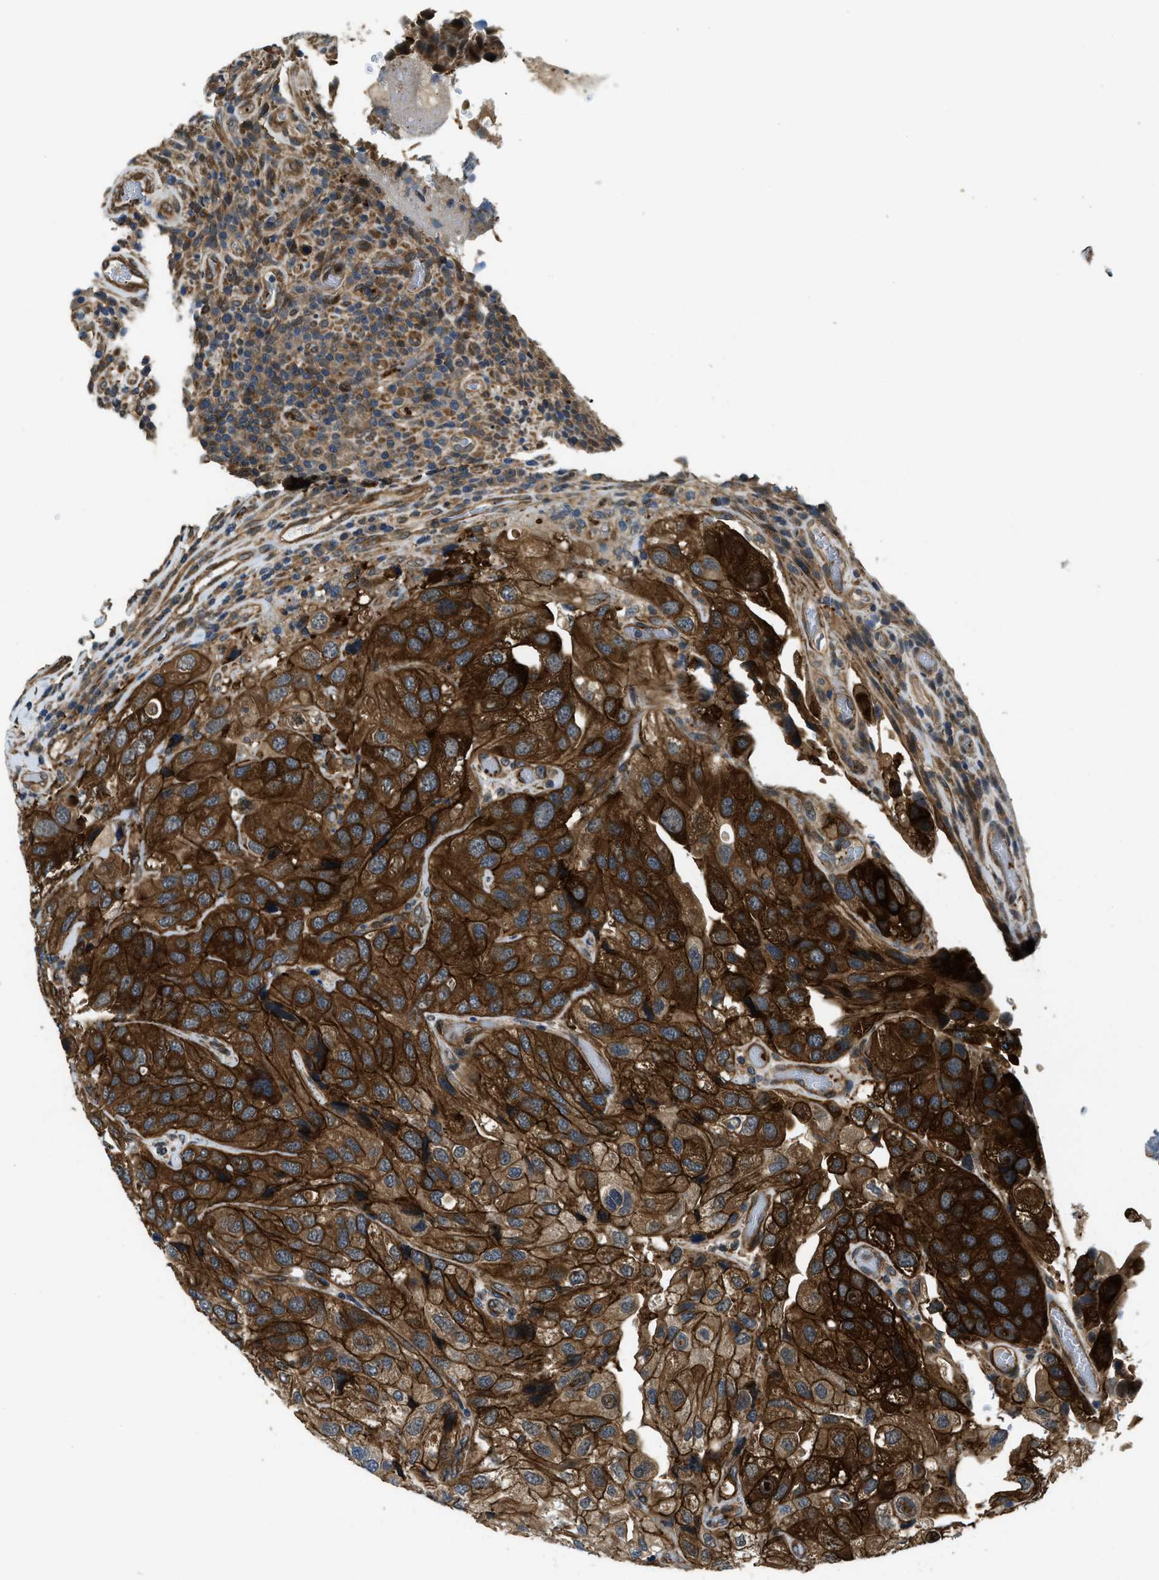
{"staining": {"intensity": "strong", "quantity": ">75%", "location": "cytoplasmic/membranous"}, "tissue": "urothelial cancer", "cell_type": "Tumor cells", "image_type": "cancer", "snomed": [{"axis": "morphology", "description": "Urothelial carcinoma, High grade"}, {"axis": "topography", "description": "Urinary bladder"}], "caption": "Immunohistochemistry histopathology image of human high-grade urothelial carcinoma stained for a protein (brown), which reveals high levels of strong cytoplasmic/membranous positivity in approximately >75% of tumor cells.", "gene": "CGN", "patient": {"sex": "female", "age": 64}}